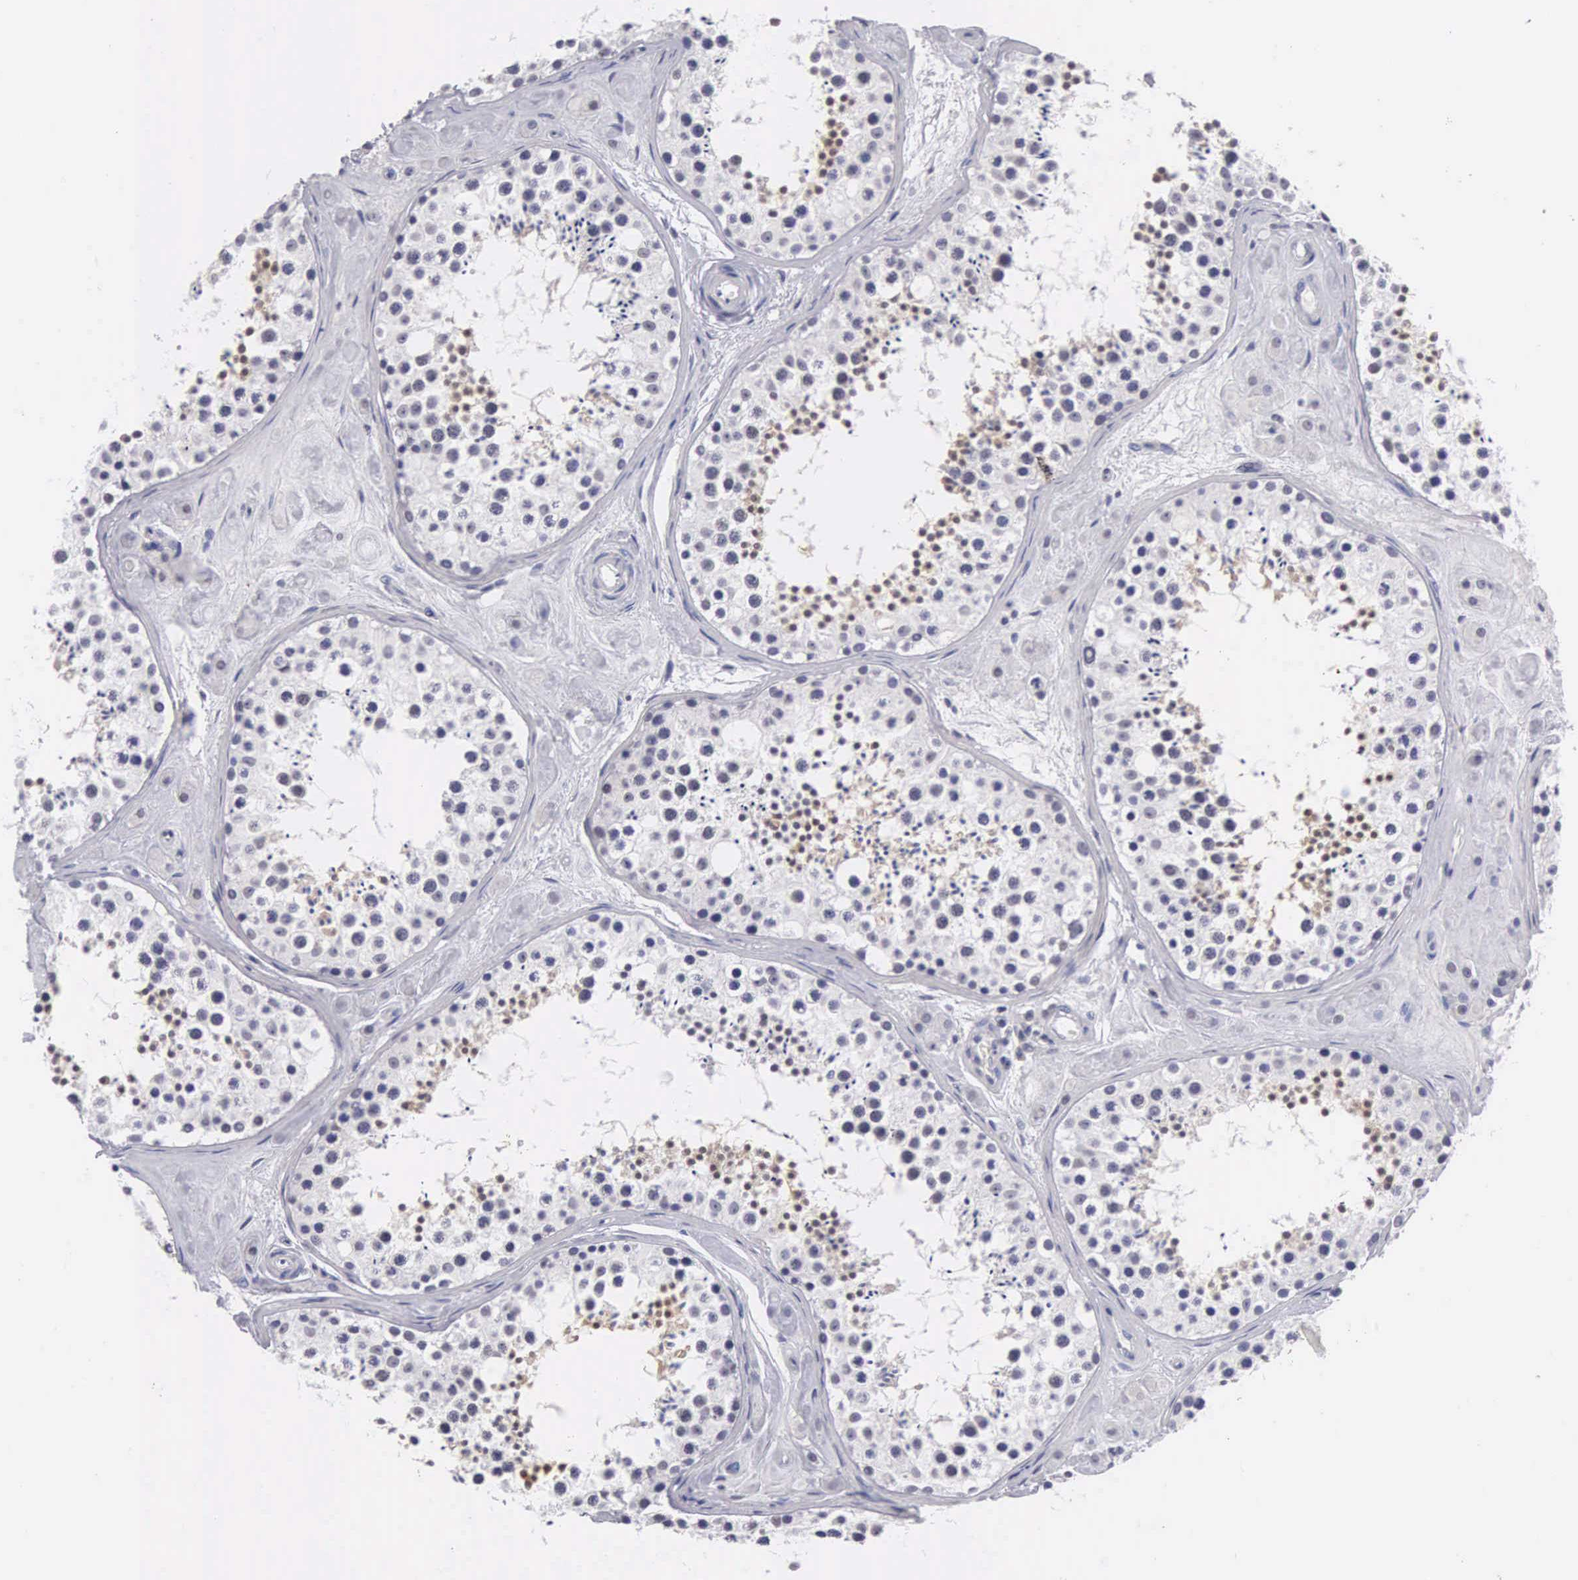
{"staining": {"intensity": "moderate", "quantity": "25%-75%", "location": "nuclear"}, "tissue": "testis", "cell_type": "Cells in seminiferous ducts", "image_type": "normal", "snomed": [{"axis": "morphology", "description": "Normal tissue, NOS"}, {"axis": "topography", "description": "Testis"}], "caption": "A medium amount of moderate nuclear expression is identified in approximately 25%-75% of cells in seminiferous ducts in normal testis.", "gene": "FAM47A", "patient": {"sex": "male", "age": 38}}